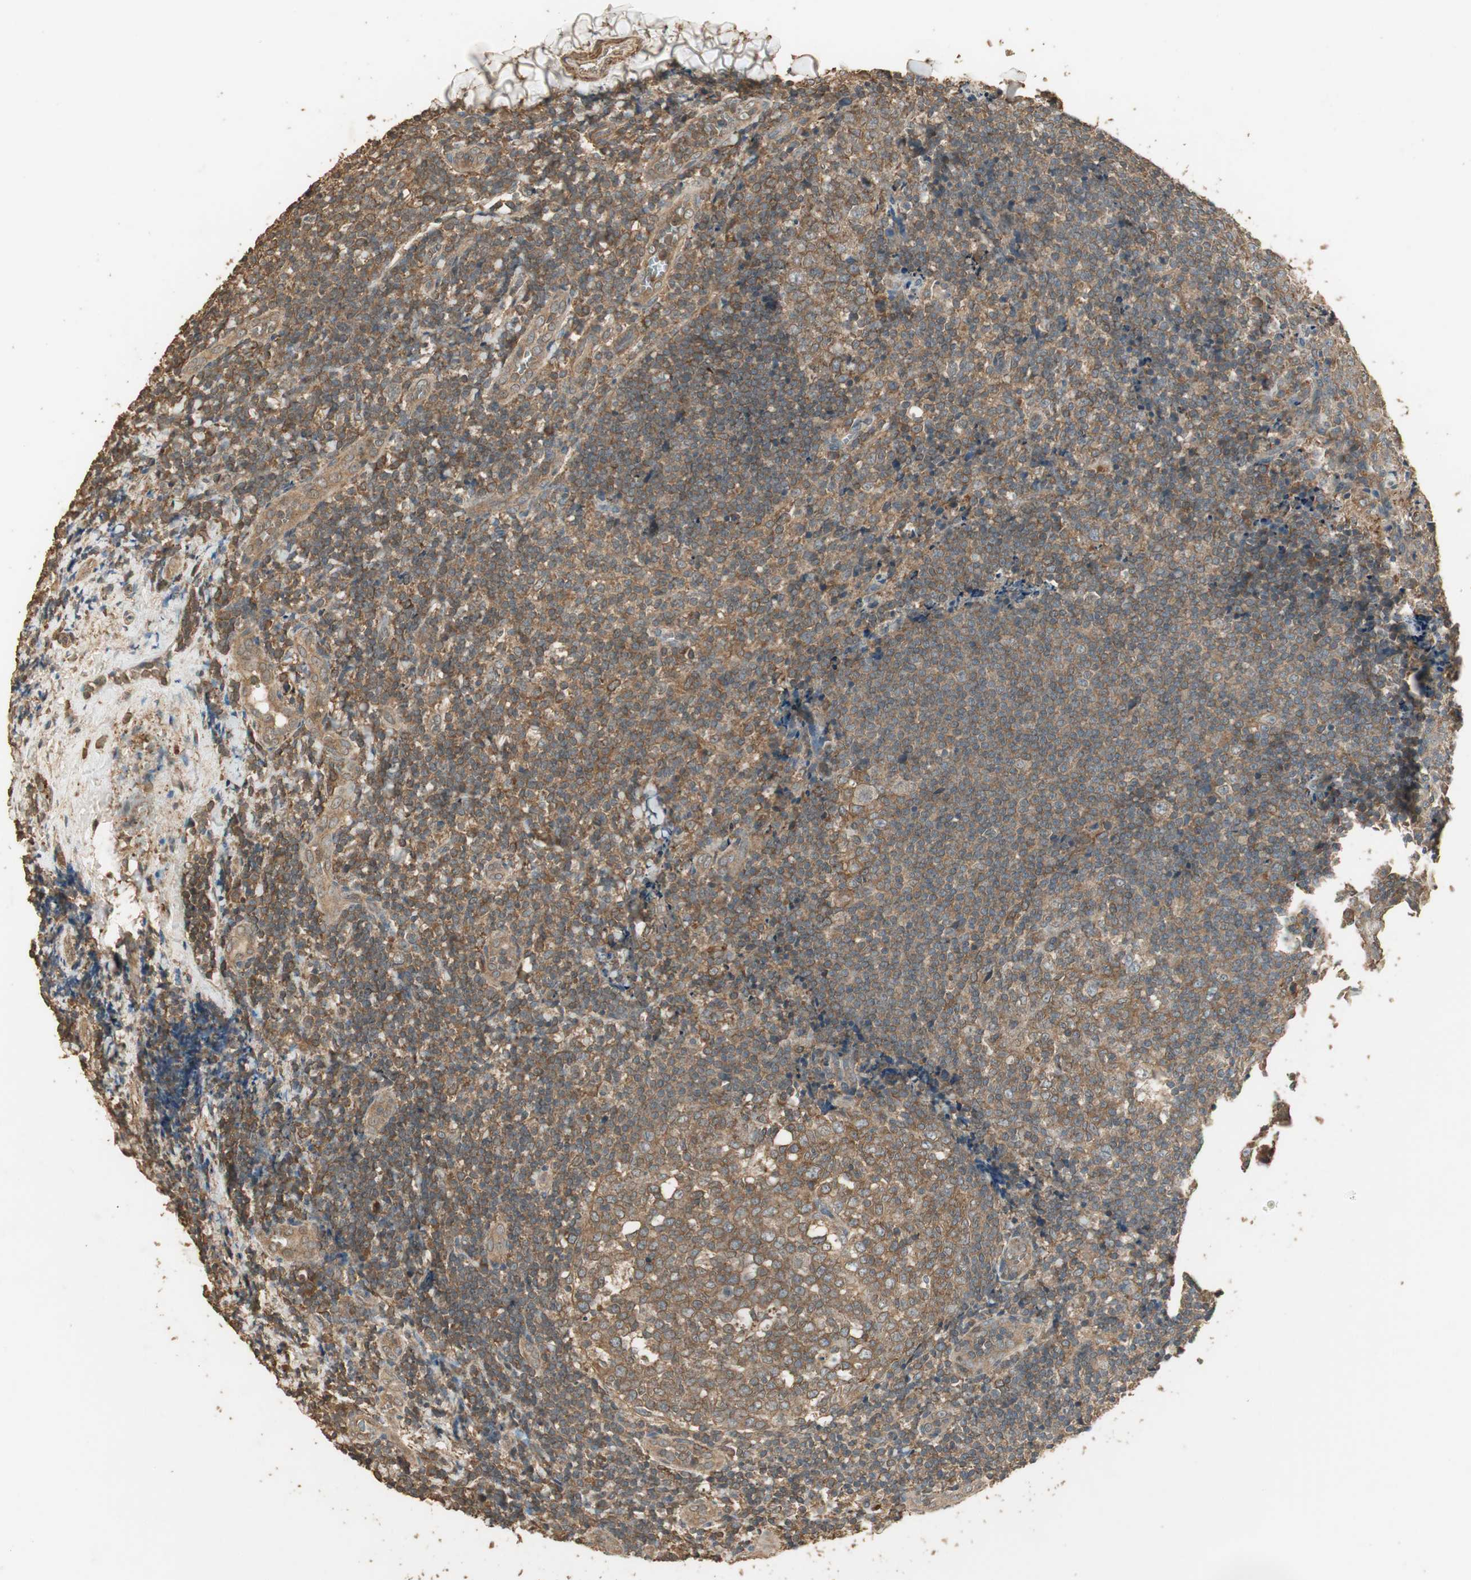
{"staining": {"intensity": "strong", "quantity": ">75%", "location": "cytoplasmic/membranous"}, "tissue": "tonsil", "cell_type": "Germinal center cells", "image_type": "normal", "snomed": [{"axis": "morphology", "description": "Normal tissue, NOS"}, {"axis": "topography", "description": "Tonsil"}], "caption": "Germinal center cells exhibit strong cytoplasmic/membranous staining in approximately >75% of cells in normal tonsil.", "gene": "USP2", "patient": {"sex": "male", "age": 31}}